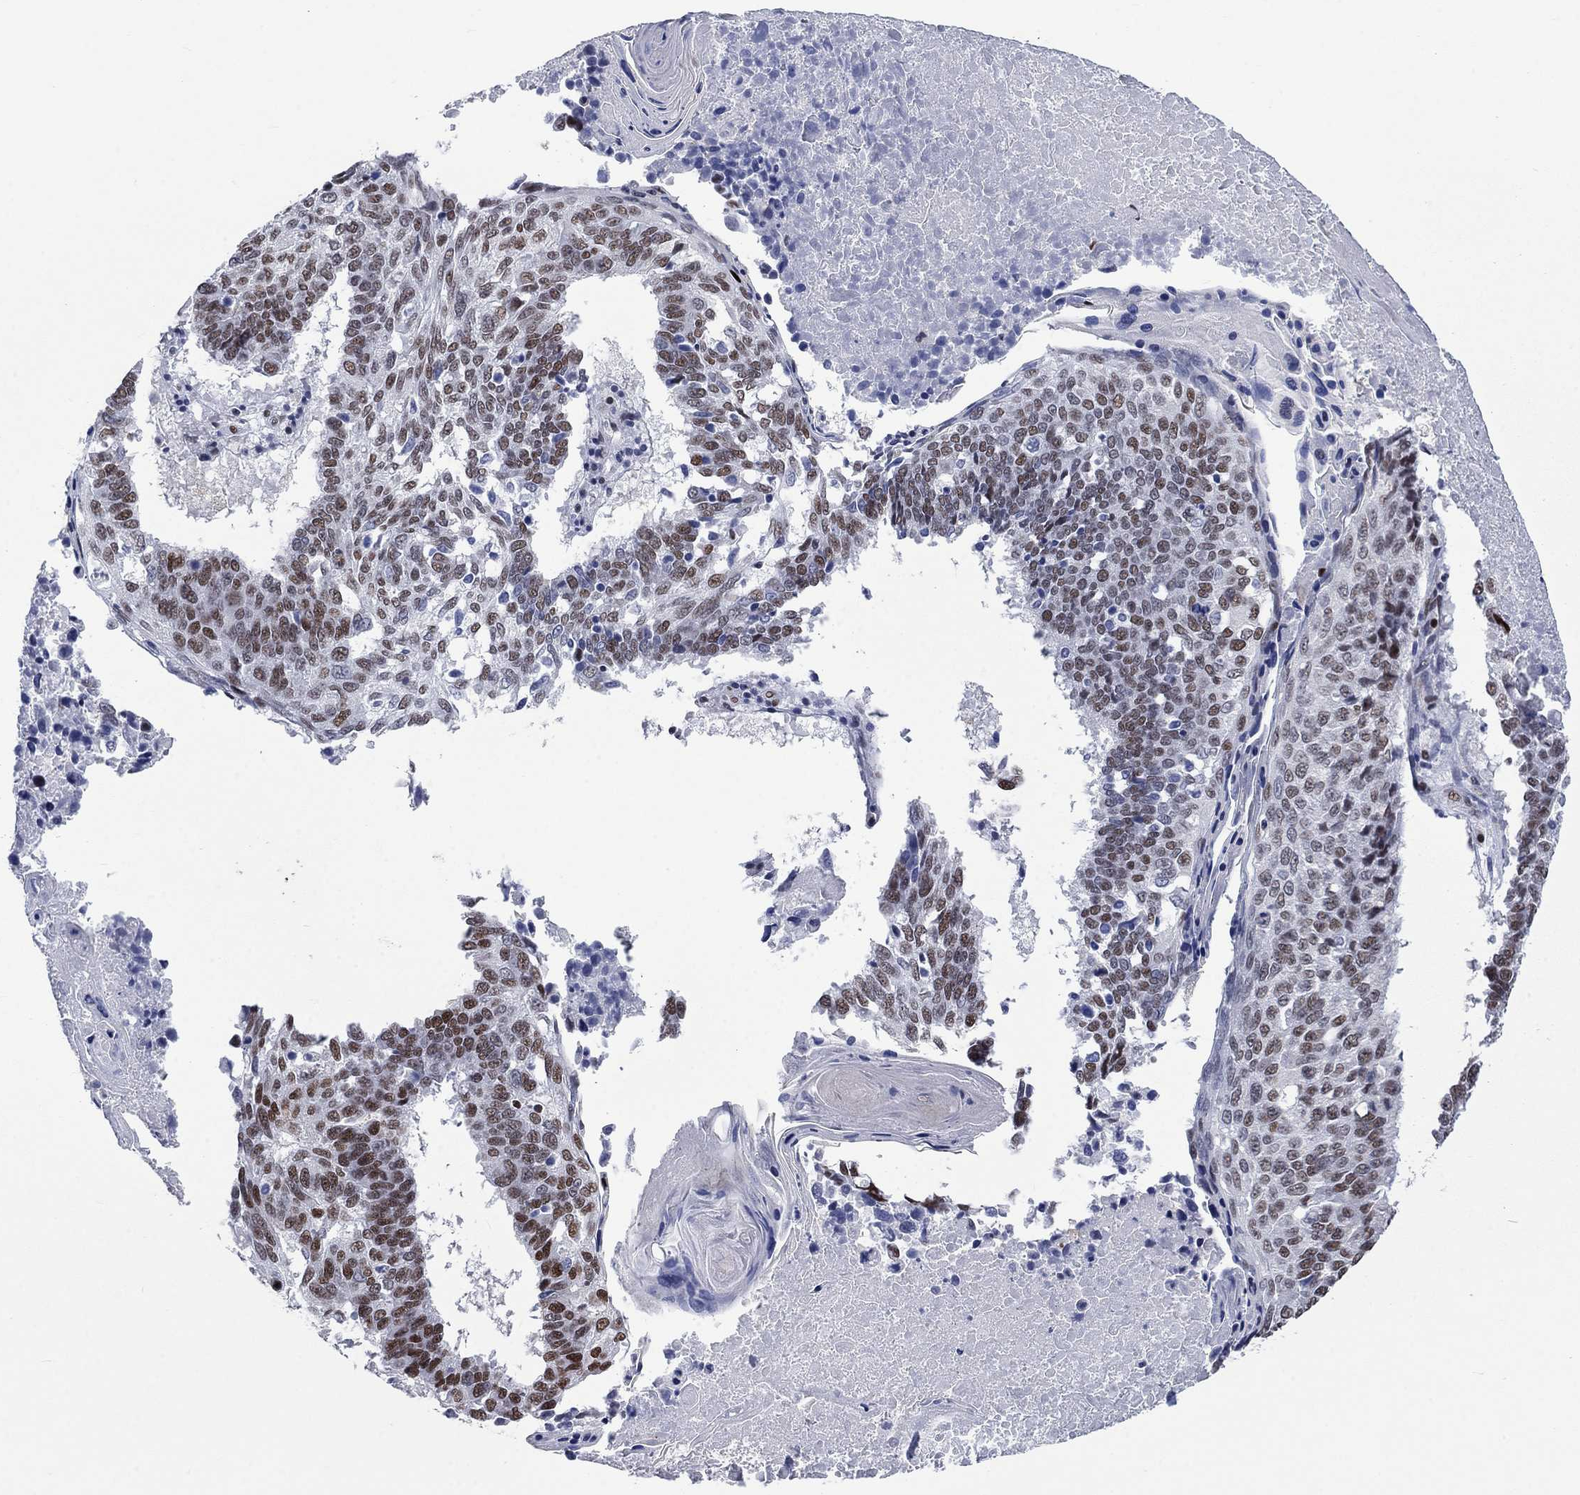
{"staining": {"intensity": "strong", "quantity": ">75%", "location": "nuclear"}, "tissue": "lung cancer", "cell_type": "Tumor cells", "image_type": "cancer", "snomed": [{"axis": "morphology", "description": "Squamous cell carcinoma, NOS"}, {"axis": "topography", "description": "Lung"}], "caption": "Strong nuclear protein expression is identified in about >75% of tumor cells in lung squamous cell carcinoma.", "gene": "HCFC1", "patient": {"sex": "male", "age": 73}}